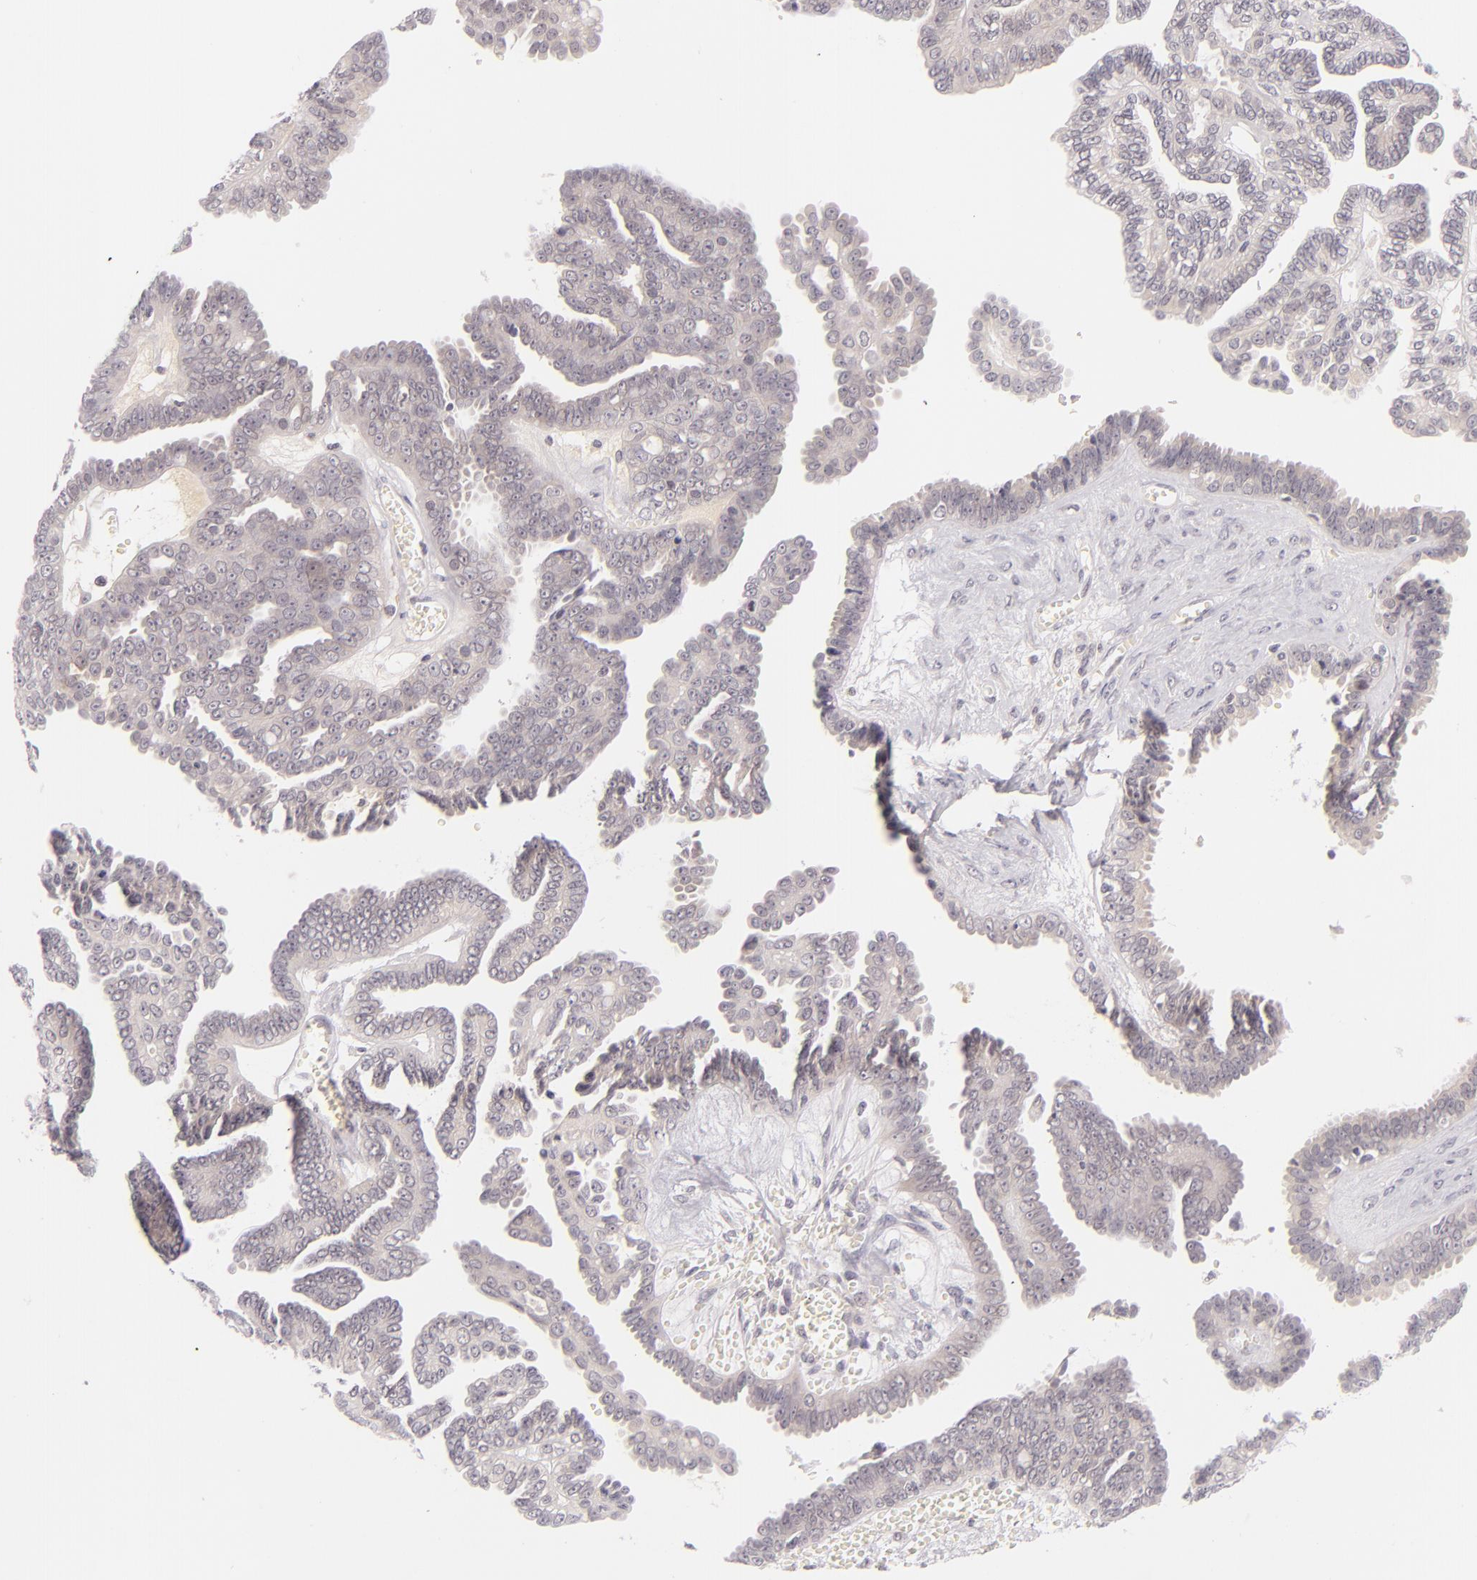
{"staining": {"intensity": "negative", "quantity": "none", "location": "none"}, "tissue": "ovarian cancer", "cell_type": "Tumor cells", "image_type": "cancer", "snomed": [{"axis": "morphology", "description": "Cystadenocarcinoma, serous, NOS"}, {"axis": "topography", "description": "Ovary"}], "caption": "DAB (3,3'-diaminobenzidine) immunohistochemical staining of human serous cystadenocarcinoma (ovarian) reveals no significant staining in tumor cells.", "gene": "CASP8", "patient": {"sex": "female", "age": 71}}